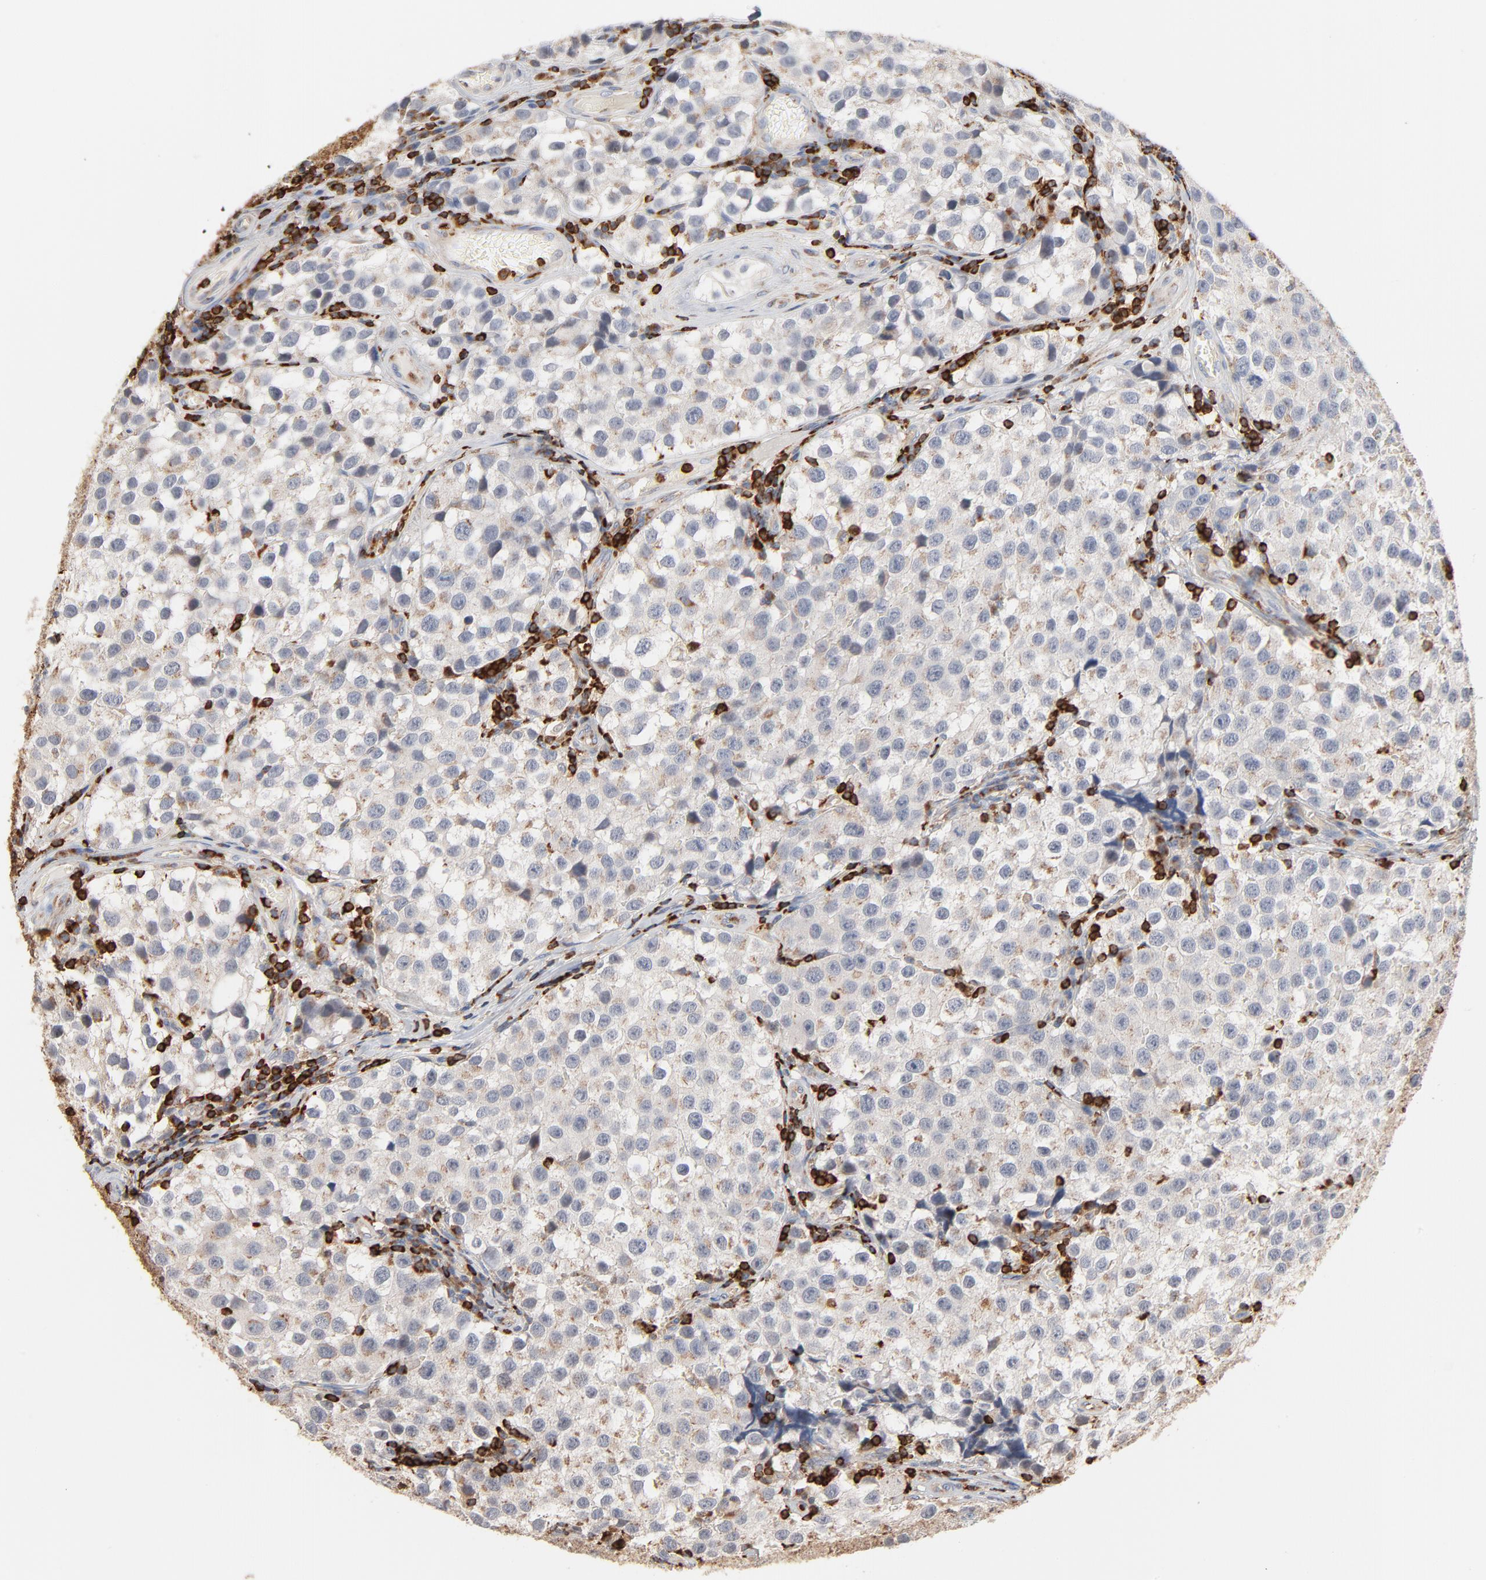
{"staining": {"intensity": "negative", "quantity": "none", "location": "none"}, "tissue": "testis cancer", "cell_type": "Tumor cells", "image_type": "cancer", "snomed": [{"axis": "morphology", "description": "Seminoma, NOS"}, {"axis": "topography", "description": "Testis"}], "caption": "Testis cancer (seminoma) stained for a protein using immunohistochemistry displays no positivity tumor cells.", "gene": "SH3KBP1", "patient": {"sex": "male", "age": 39}}